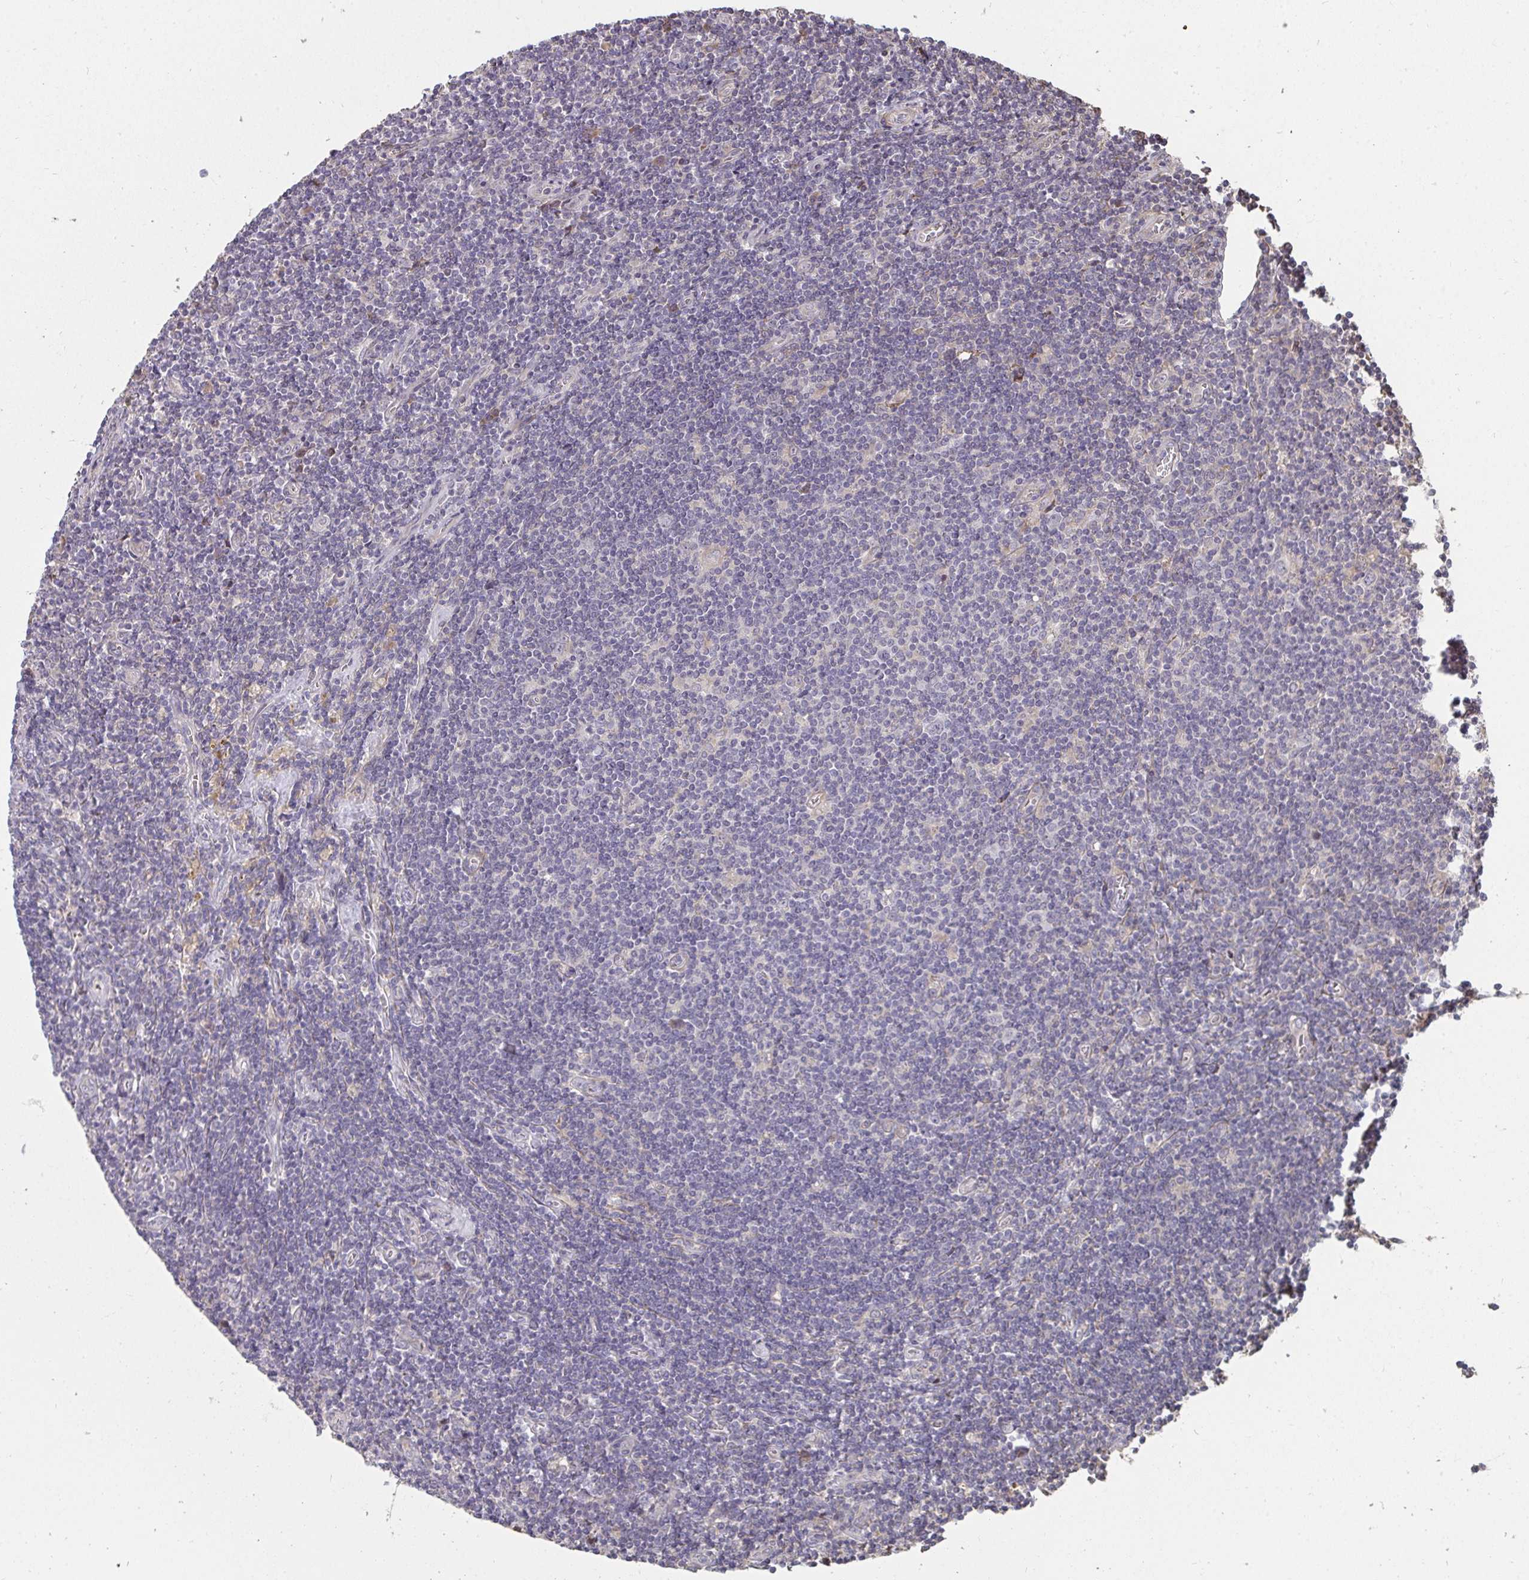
{"staining": {"intensity": "negative", "quantity": "none", "location": "none"}, "tissue": "lymphoma", "cell_type": "Tumor cells", "image_type": "cancer", "snomed": [{"axis": "morphology", "description": "Hodgkin's disease, NOS"}, {"axis": "topography", "description": "Lymph node"}], "caption": "Tumor cells show no significant protein positivity in lymphoma.", "gene": "ZFYVE28", "patient": {"sex": "male", "age": 40}}